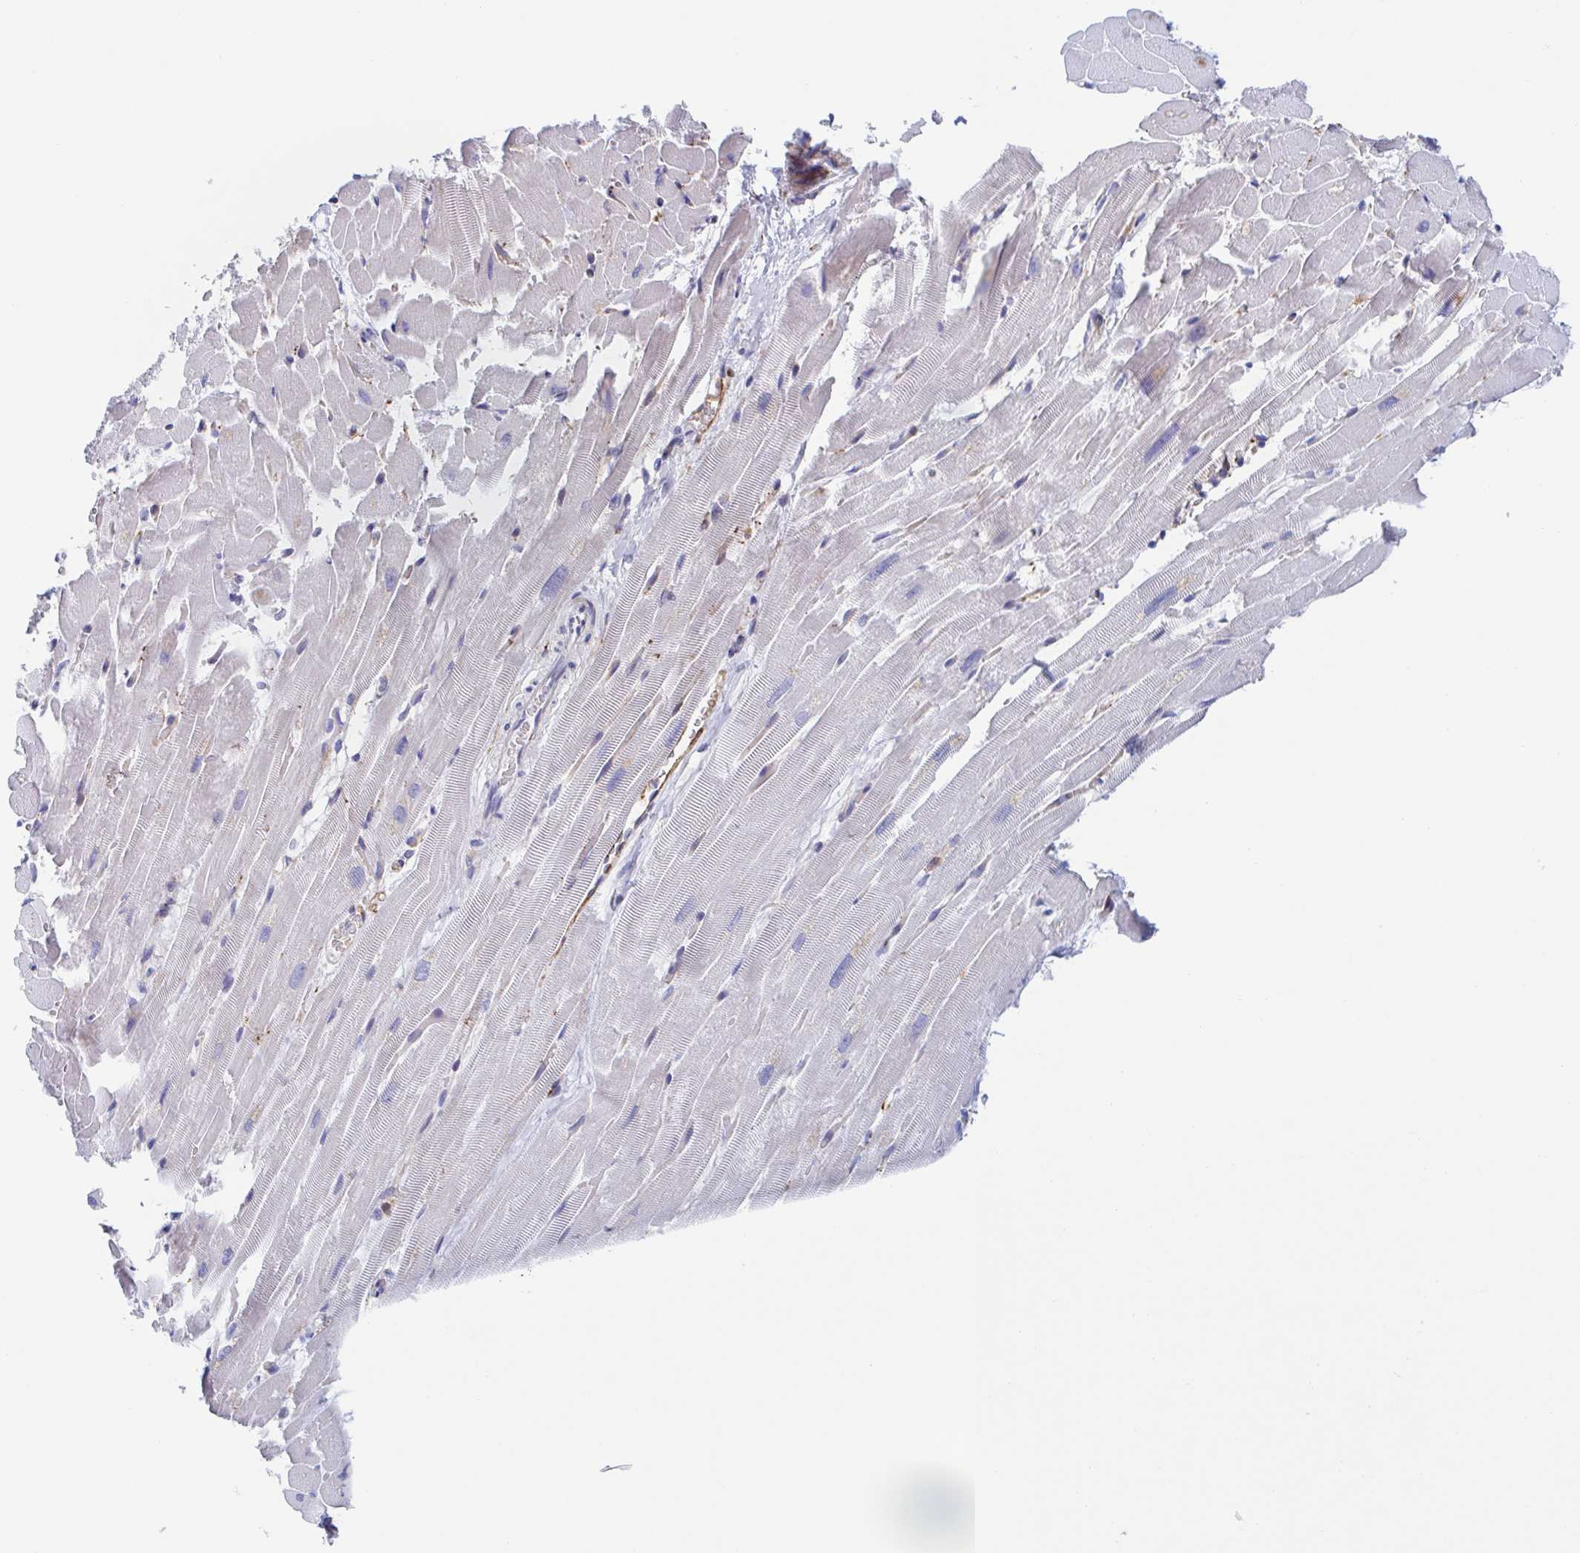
{"staining": {"intensity": "moderate", "quantity": "<25%", "location": "cytoplasmic/membranous"}, "tissue": "heart muscle", "cell_type": "Cardiomyocytes", "image_type": "normal", "snomed": [{"axis": "morphology", "description": "Normal tissue, NOS"}, {"axis": "topography", "description": "Heart"}], "caption": "High-magnification brightfield microscopy of benign heart muscle stained with DAB (3,3'-diaminobenzidine) (brown) and counterstained with hematoxylin (blue). cardiomyocytes exhibit moderate cytoplasmic/membranous expression is appreciated in about<25% of cells.", "gene": "KLC3", "patient": {"sex": "male", "age": 37}}